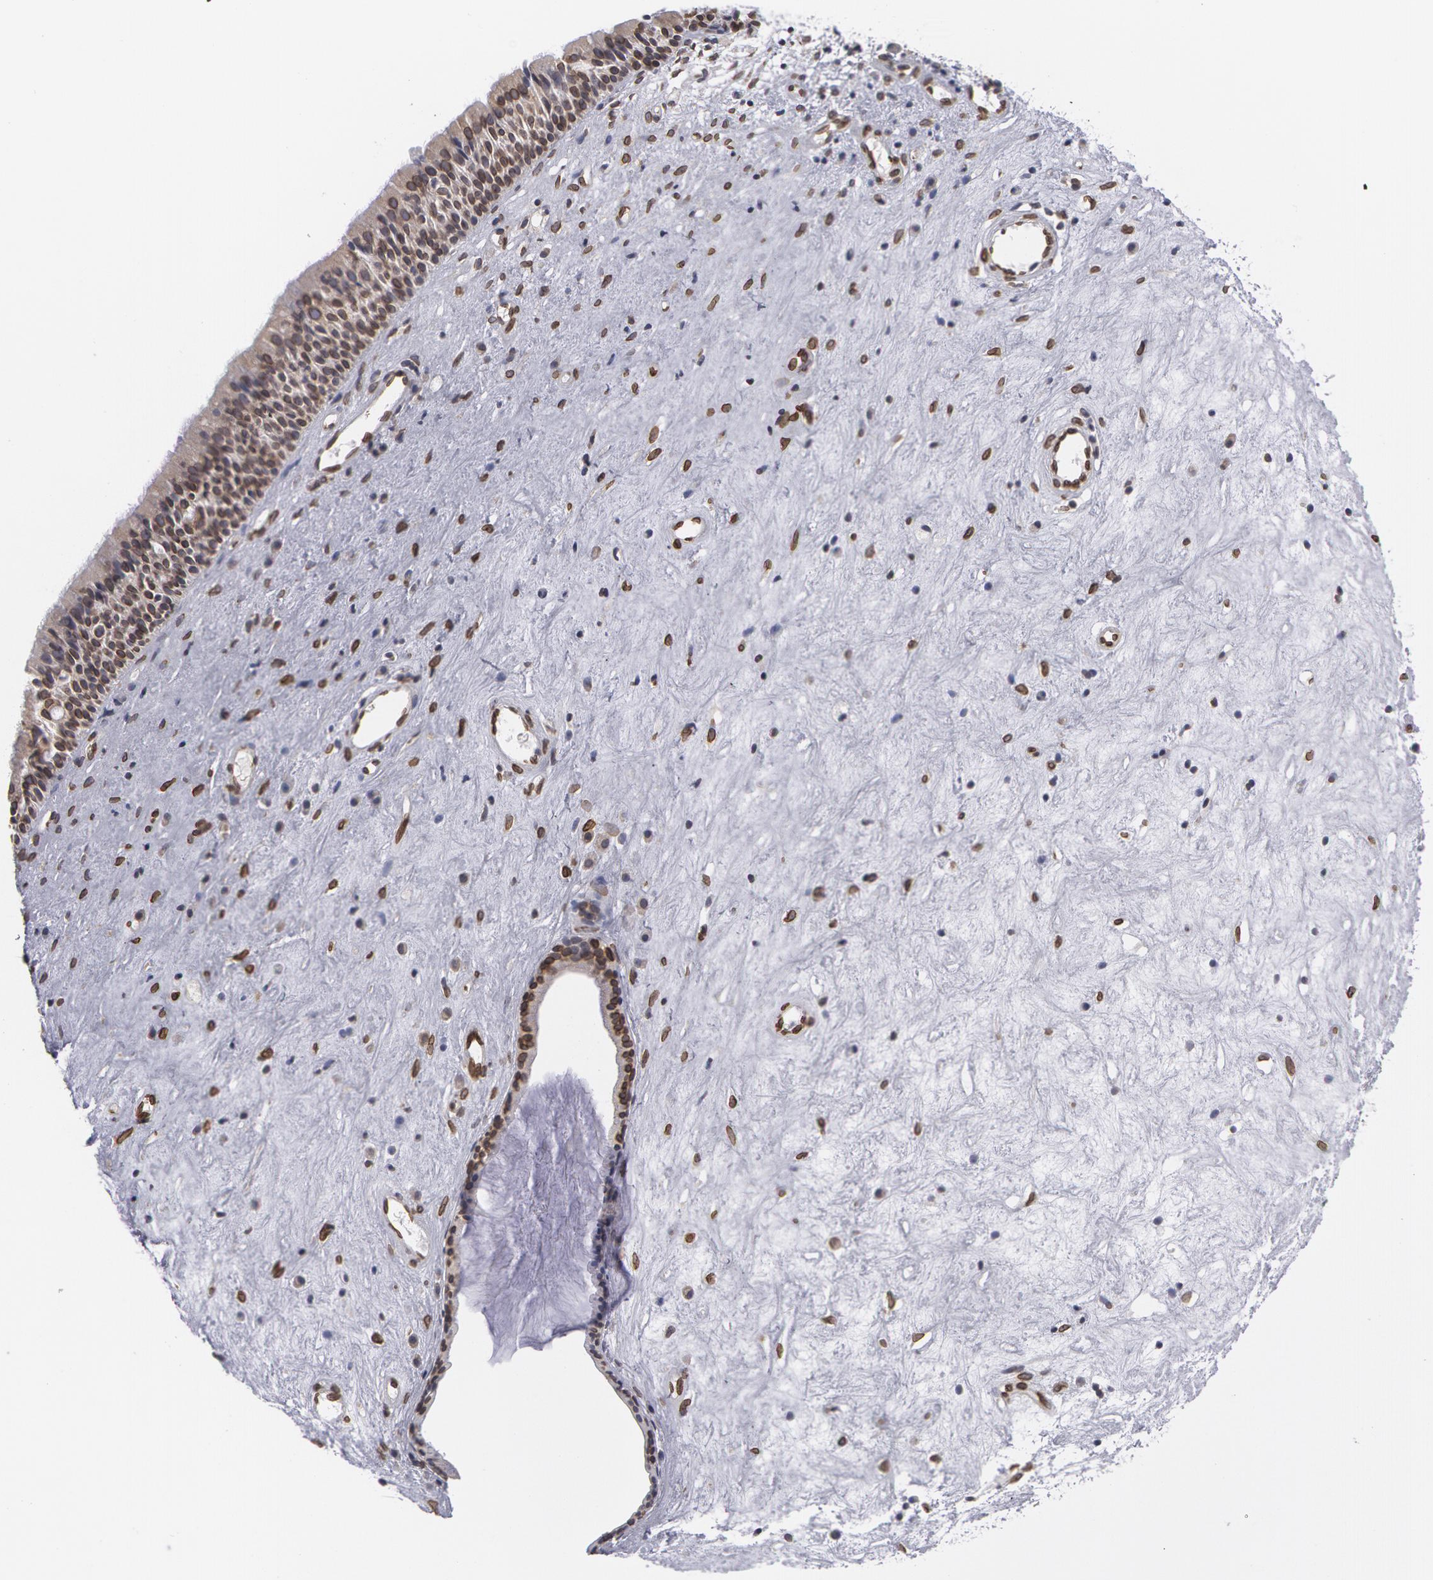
{"staining": {"intensity": "weak", "quantity": "25%-75%", "location": "nuclear"}, "tissue": "nasopharynx", "cell_type": "Respiratory epithelial cells", "image_type": "normal", "snomed": [{"axis": "morphology", "description": "Normal tissue, NOS"}, {"axis": "topography", "description": "Nasopharynx"}], "caption": "IHC (DAB (3,3'-diaminobenzidine)) staining of benign nasopharynx reveals weak nuclear protein expression in about 25%-75% of respiratory epithelial cells.", "gene": "EMD", "patient": {"sex": "female", "age": 78}}